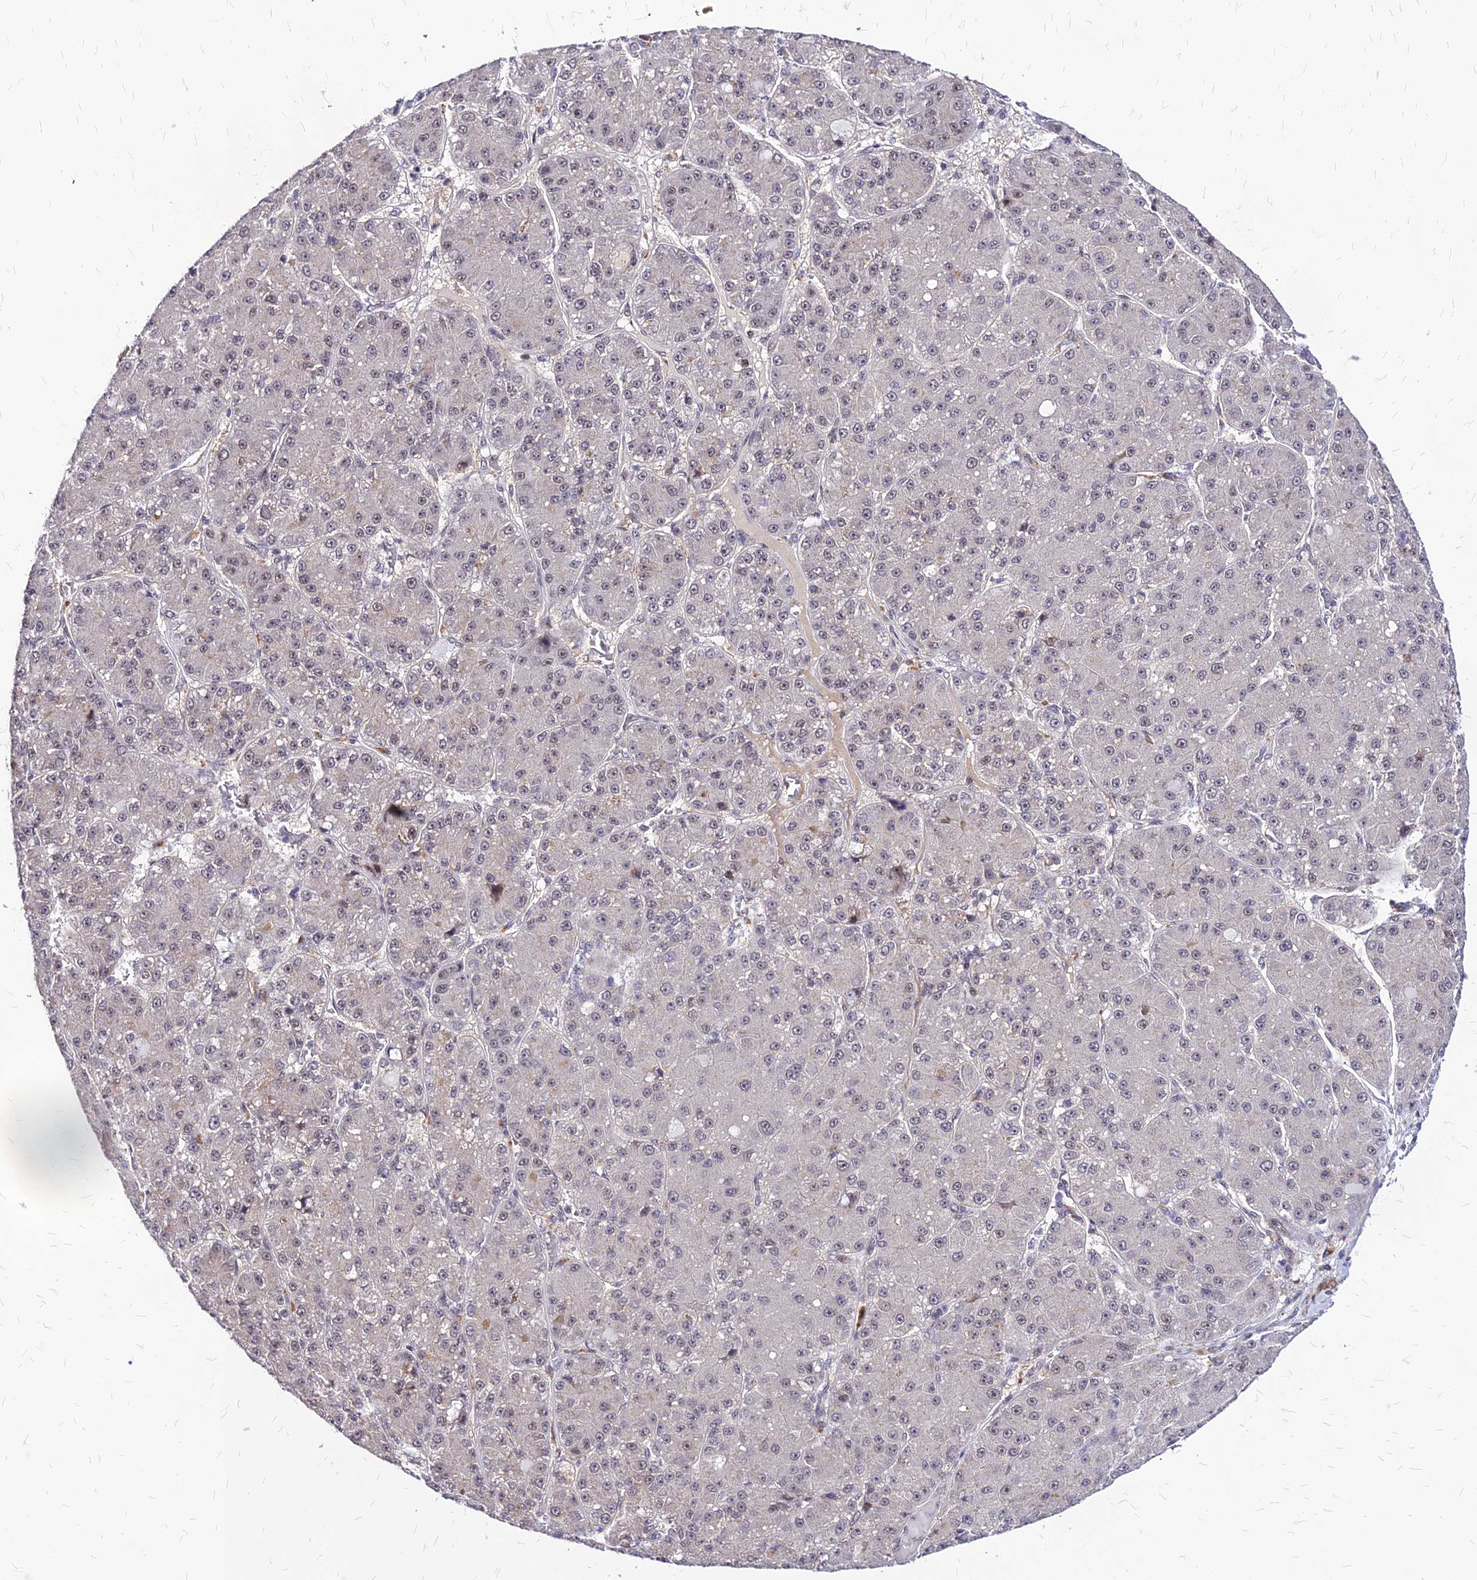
{"staining": {"intensity": "negative", "quantity": "none", "location": "none"}, "tissue": "liver cancer", "cell_type": "Tumor cells", "image_type": "cancer", "snomed": [{"axis": "morphology", "description": "Carcinoma, Hepatocellular, NOS"}, {"axis": "topography", "description": "Liver"}], "caption": "Immunohistochemistry of liver hepatocellular carcinoma reveals no positivity in tumor cells.", "gene": "DDX55", "patient": {"sex": "male", "age": 67}}